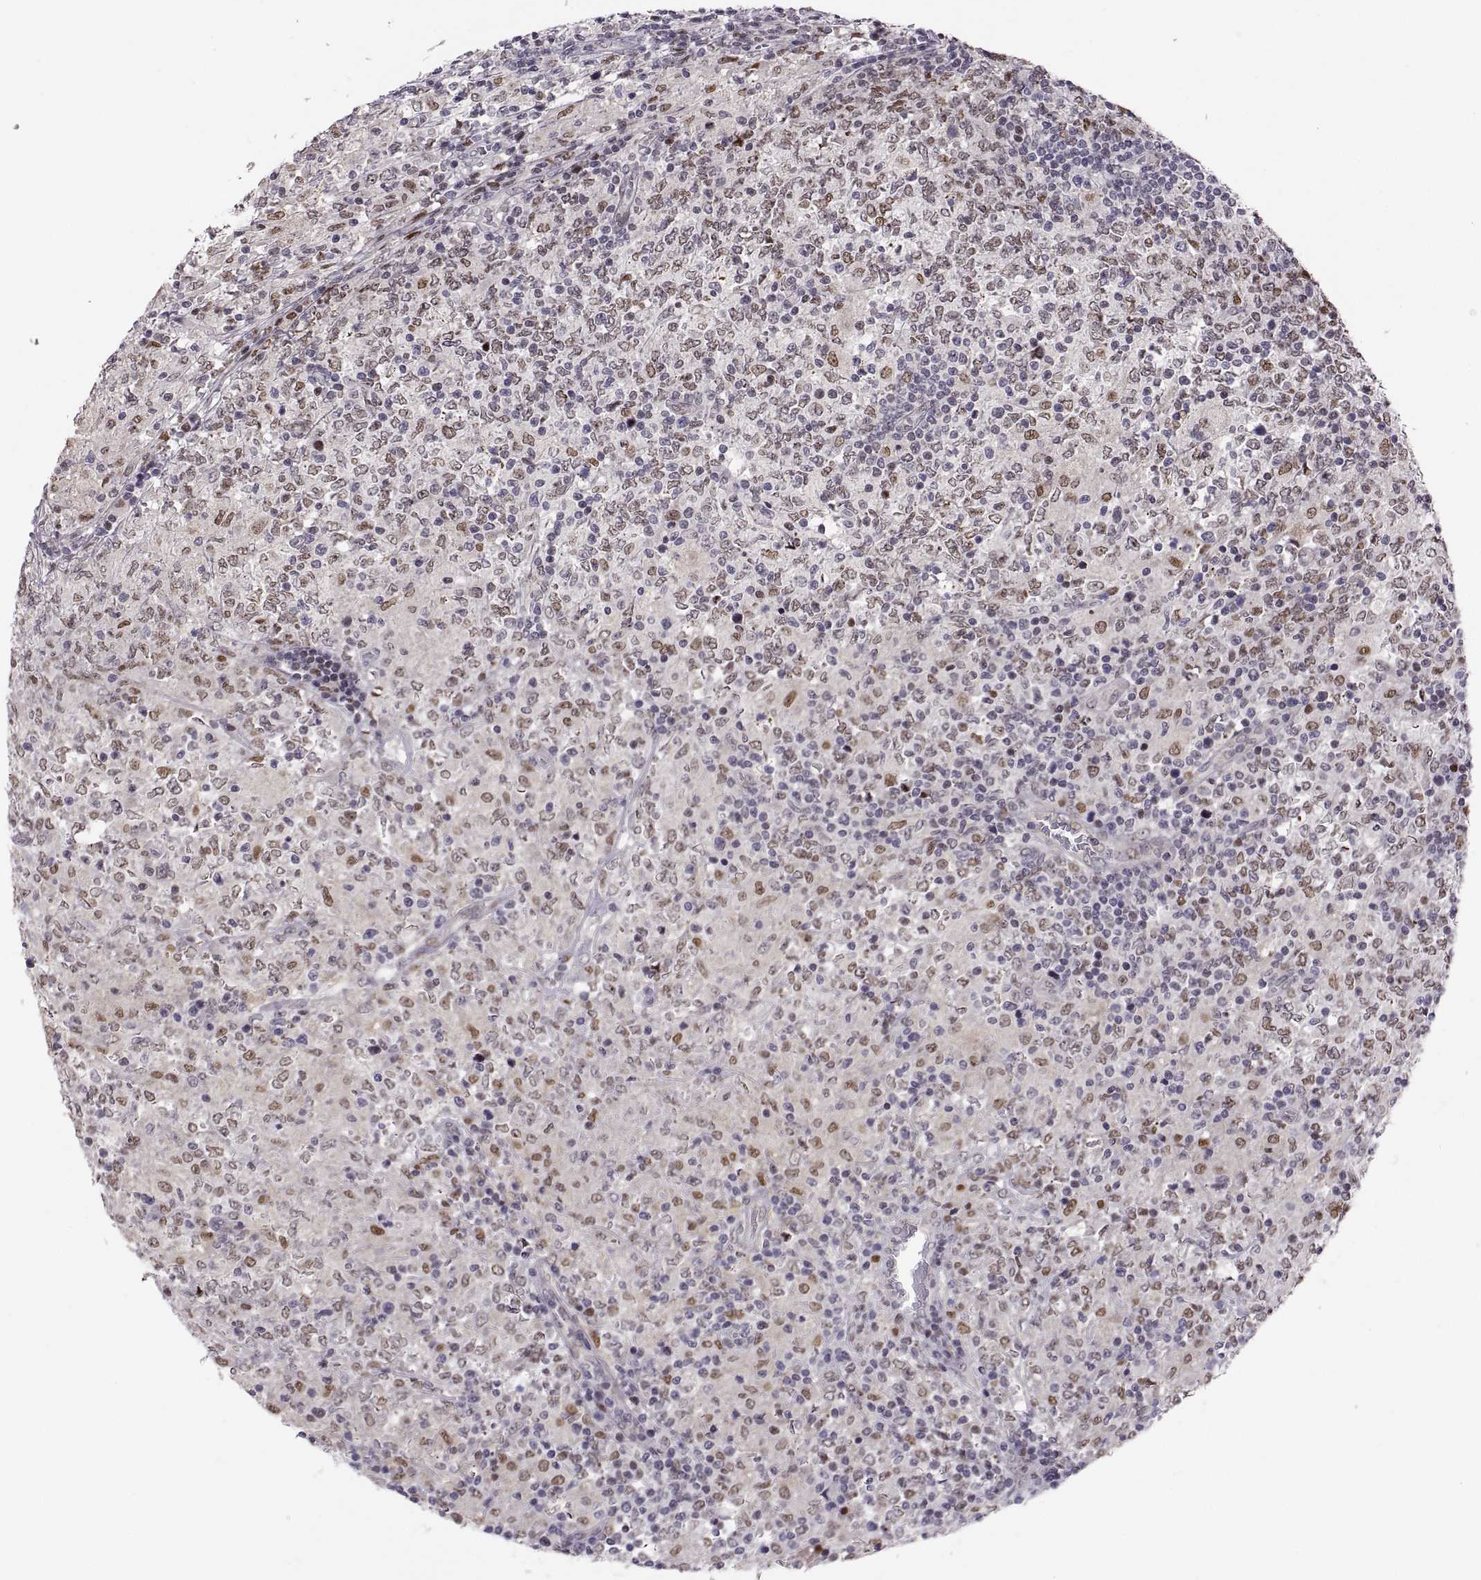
{"staining": {"intensity": "moderate", "quantity": "25%-75%", "location": "nuclear"}, "tissue": "lymphoma", "cell_type": "Tumor cells", "image_type": "cancer", "snomed": [{"axis": "morphology", "description": "Malignant lymphoma, non-Hodgkin's type, High grade"}, {"axis": "topography", "description": "Lymph node"}], "caption": "IHC (DAB (3,3'-diaminobenzidine)) staining of lymphoma displays moderate nuclear protein staining in approximately 25%-75% of tumor cells.", "gene": "SNAI1", "patient": {"sex": "female", "age": 84}}